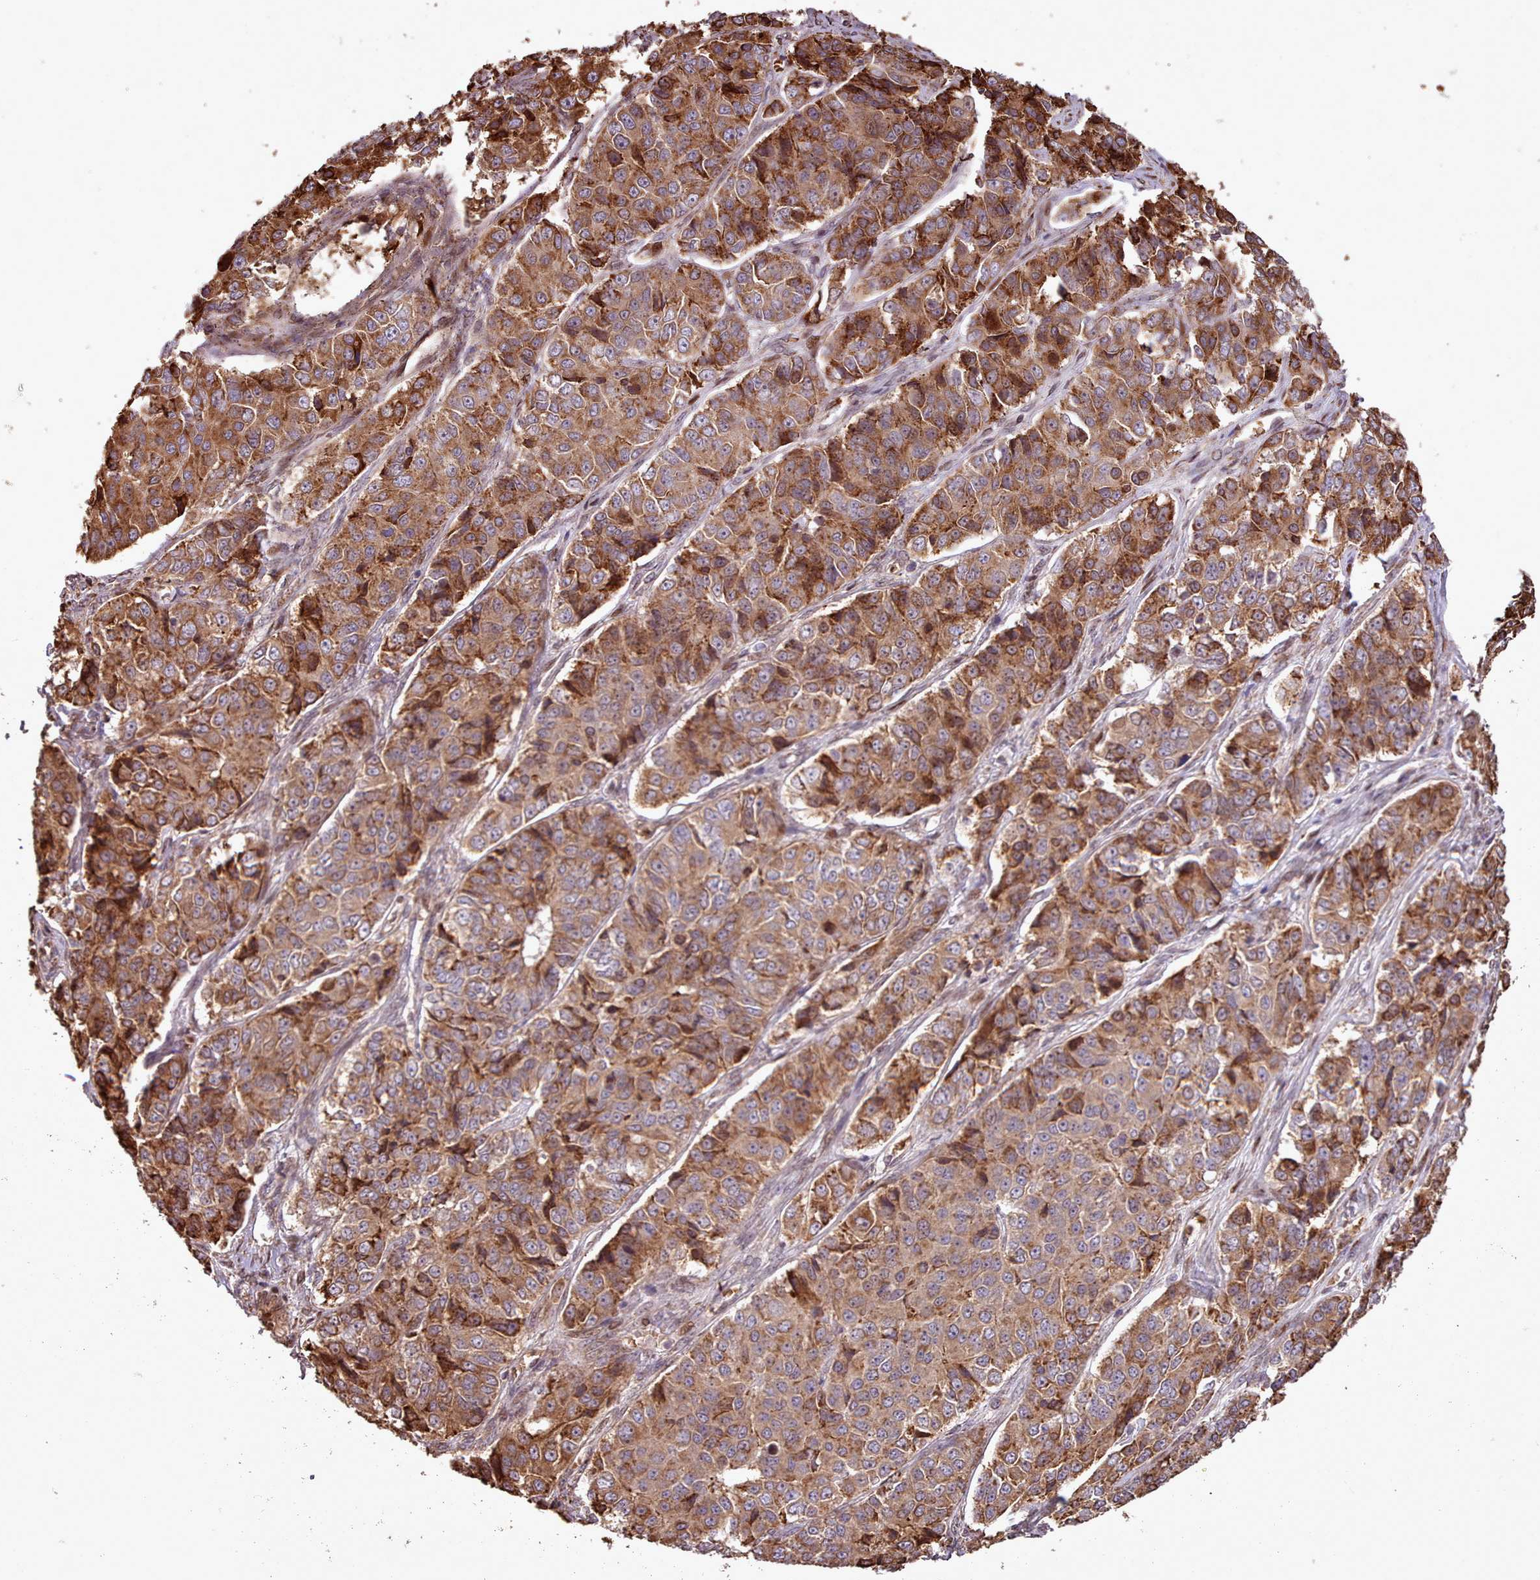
{"staining": {"intensity": "strong", "quantity": ">75%", "location": "cytoplasmic/membranous"}, "tissue": "ovarian cancer", "cell_type": "Tumor cells", "image_type": "cancer", "snomed": [{"axis": "morphology", "description": "Carcinoma, endometroid"}, {"axis": "topography", "description": "Ovary"}], "caption": "Immunohistochemical staining of ovarian cancer (endometroid carcinoma) reveals high levels of strong cytoplasmic/membranous protein staining in approximately >75% of tumor cells. (IHC, brightfield microscopy, high magnification).", "gene": "CABP1", "patient": {"sex": "female", "age": 51}}